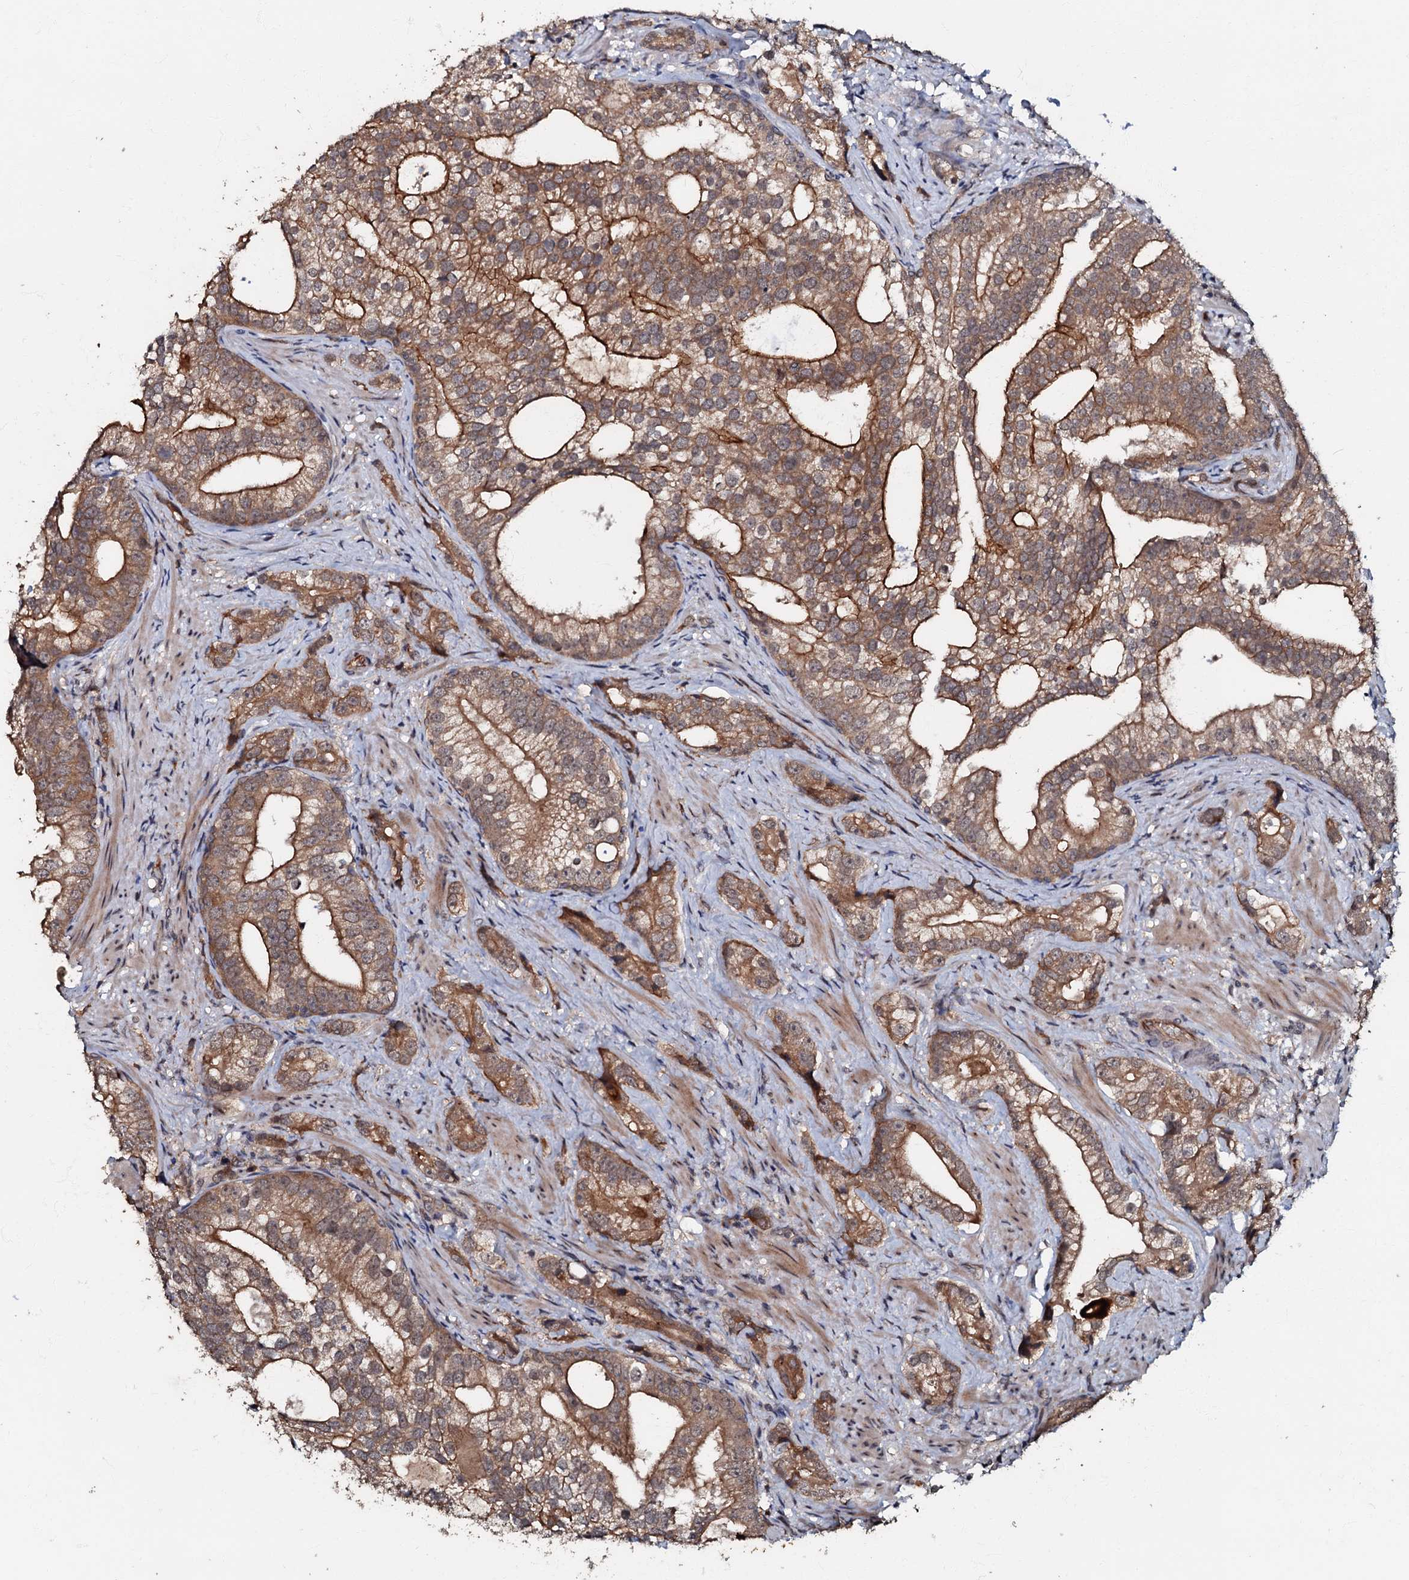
{"staining": {"intensity": "moderate", "quantity": ">75%", "location": "cytoplasmic/membranous"}, "tissue": "prostate cancer", "cell_type": "Tumor cells", "image_type": "cancer", "snomed": [{"axis": "morphology", "description": "Adenocarcinoma, High grade"}, {"axis": "topography", "description": "Prostate"}], "caption": "Tumor cells show medium levels of moderate cytoplasmic/membranous expression in about >75% of cells in prostate cancer. Nuclei are stained in blue.", "gene": "MANSC4", "patient": {"sex": "male", "age": 75}}